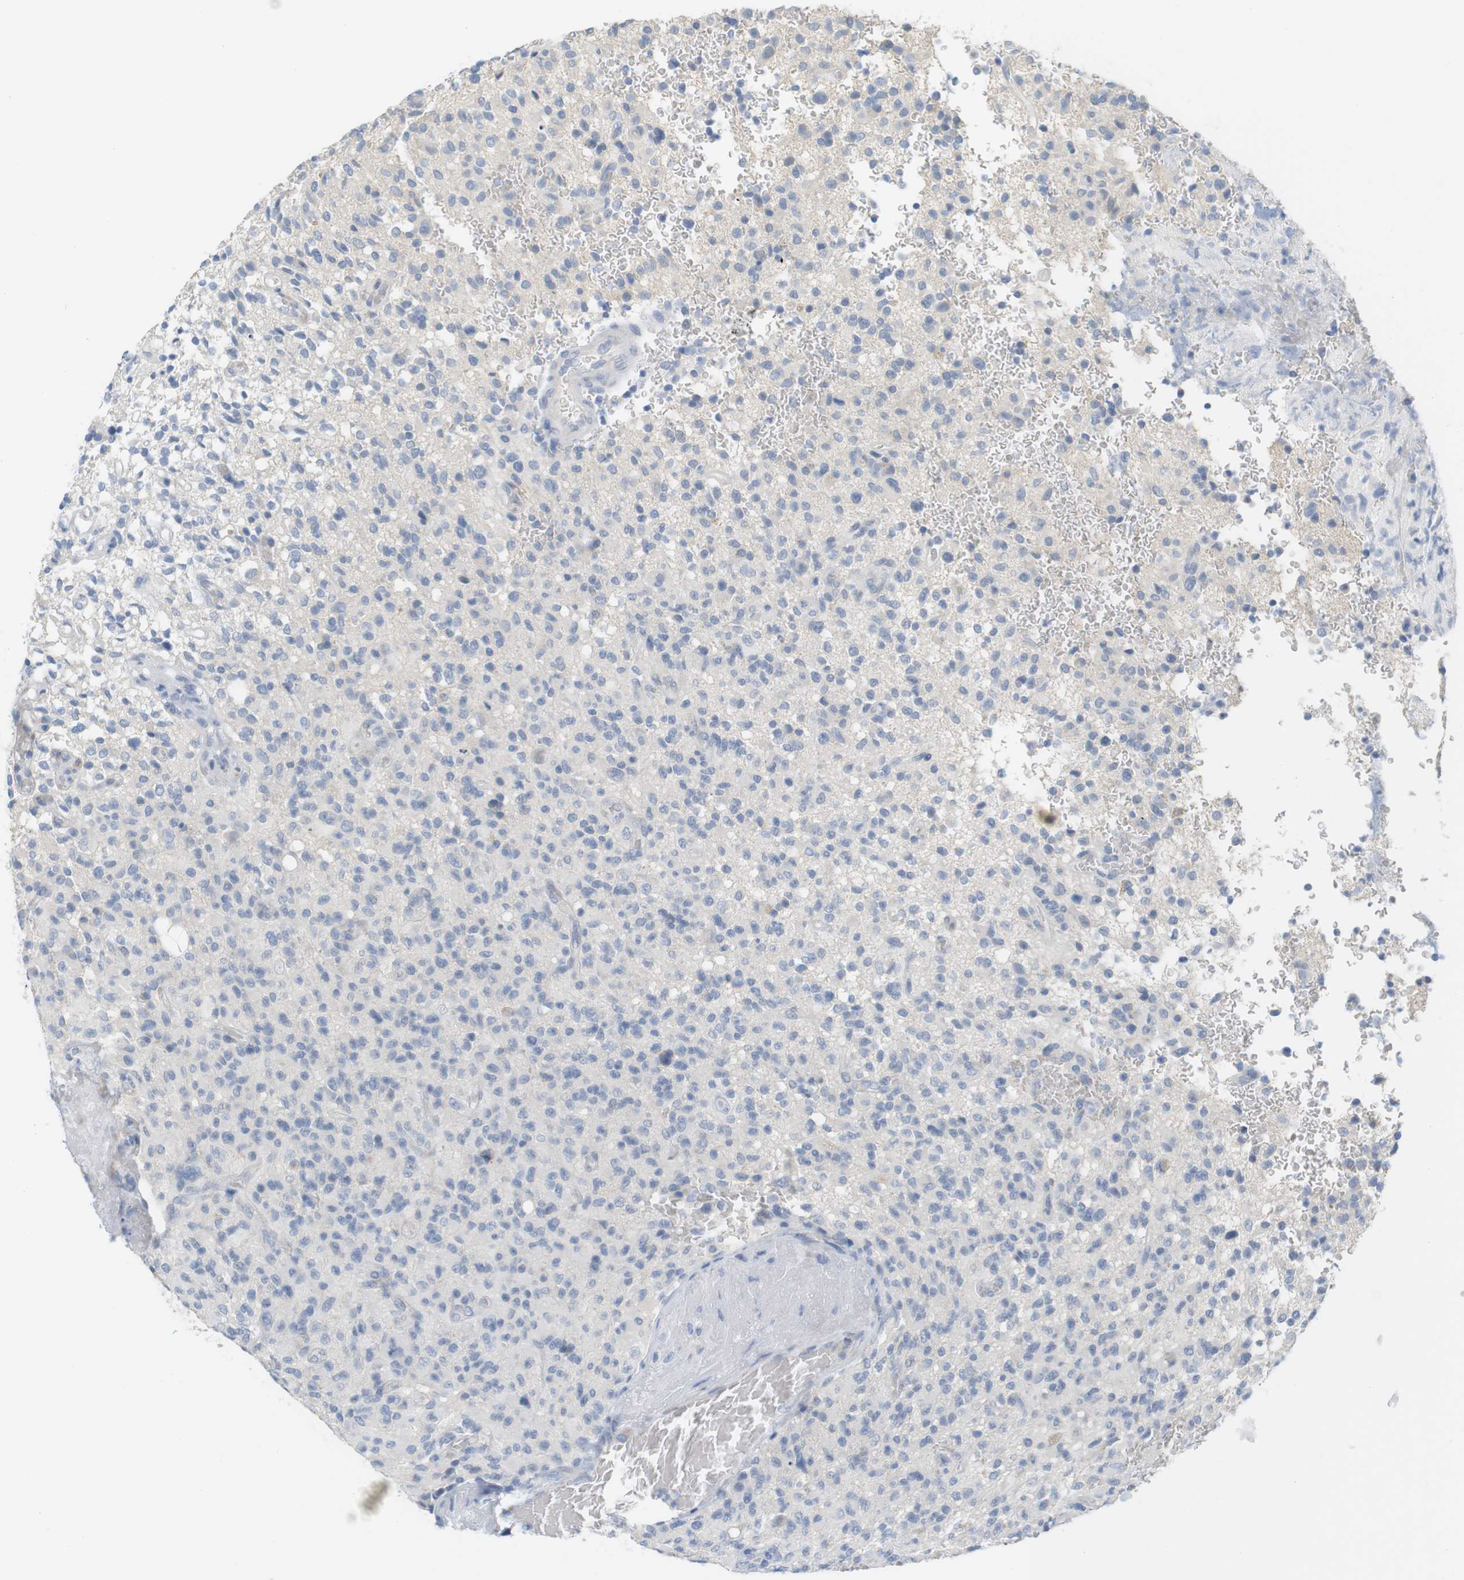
{"staining": {"intensity": "negative", "quantity": "none", "location": "none"}, "tissue": "glioma", "cell_type": "Tumor cells", "image_type": "cancer", "snomed": [{"axis": "morphology", "description": "Glioma, malignant, High grade"}, {"axis": "topography", "description": "Brain"}], "caption": "High magnification brightfield microscopy of glioma stained with DAB (3,3'-diaminobenzidine) (brown) and counterstained with hematoxylin (blue): tumor cells show no significant staining.", "gene": "RGS9", "patient": {"sex": "male", "age": 71}}